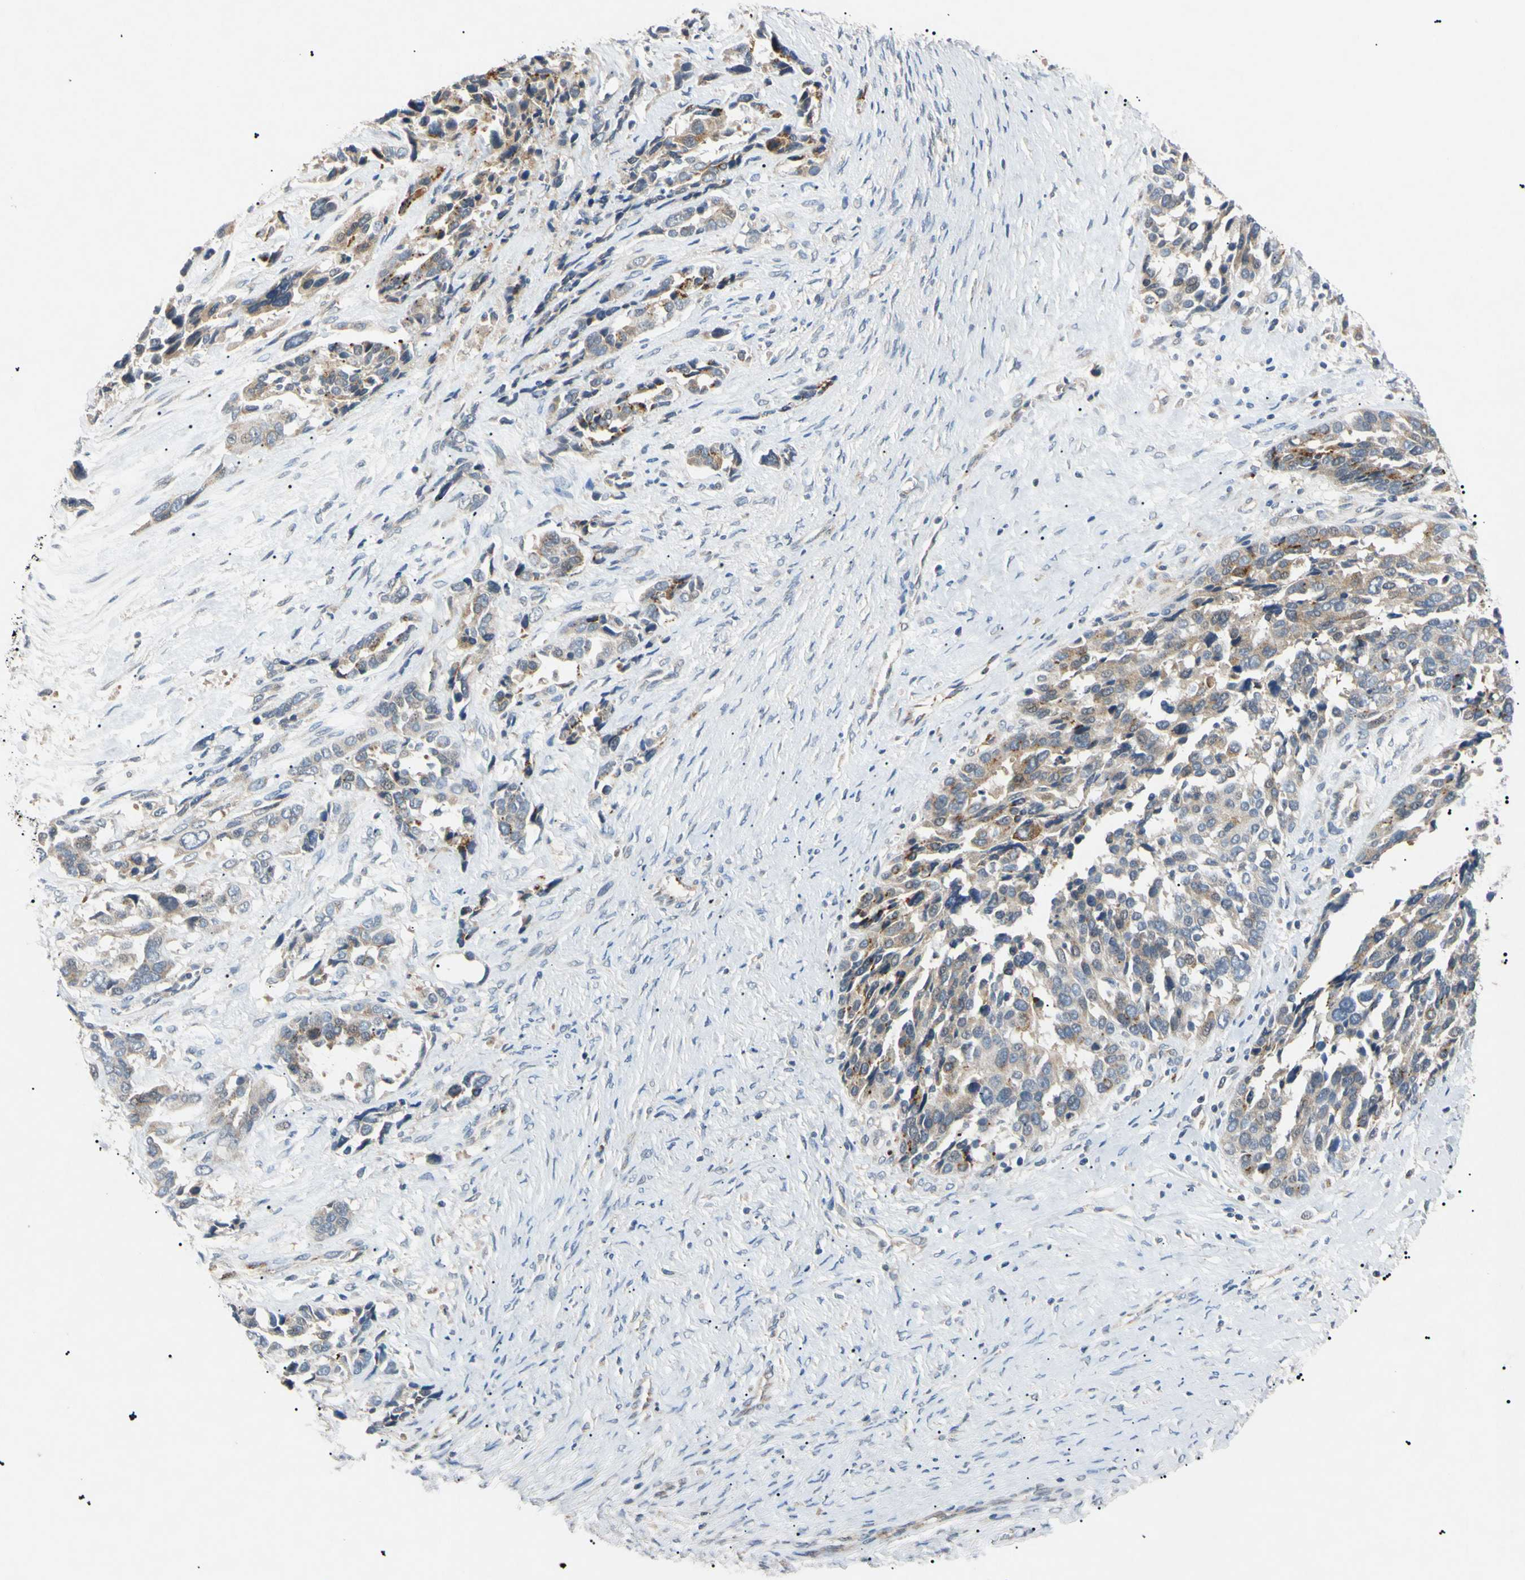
{"staining": {"intensity": "strong", "quantity": "25%-75%", "location": "cytoplasmic/membranous"}, "tissue": "ovarian cancer", "cell_type": "Tumor cells", "image_type": "cancer", "snomed": [{"axis": "morphology", "description": "Cystadenocarcinoma, serous, NOS"}, {"axis": "topography", "description": "Ovary"}], "caption": "A histopathology image of human serous cystadenocarcinoma (ovarian) stained for a protein demonstrates strong cytoplasmic/membranous brown staining in tumor cells.", "gene": "TUBB4A", "patient": {"sex": "female", "age": 44}}